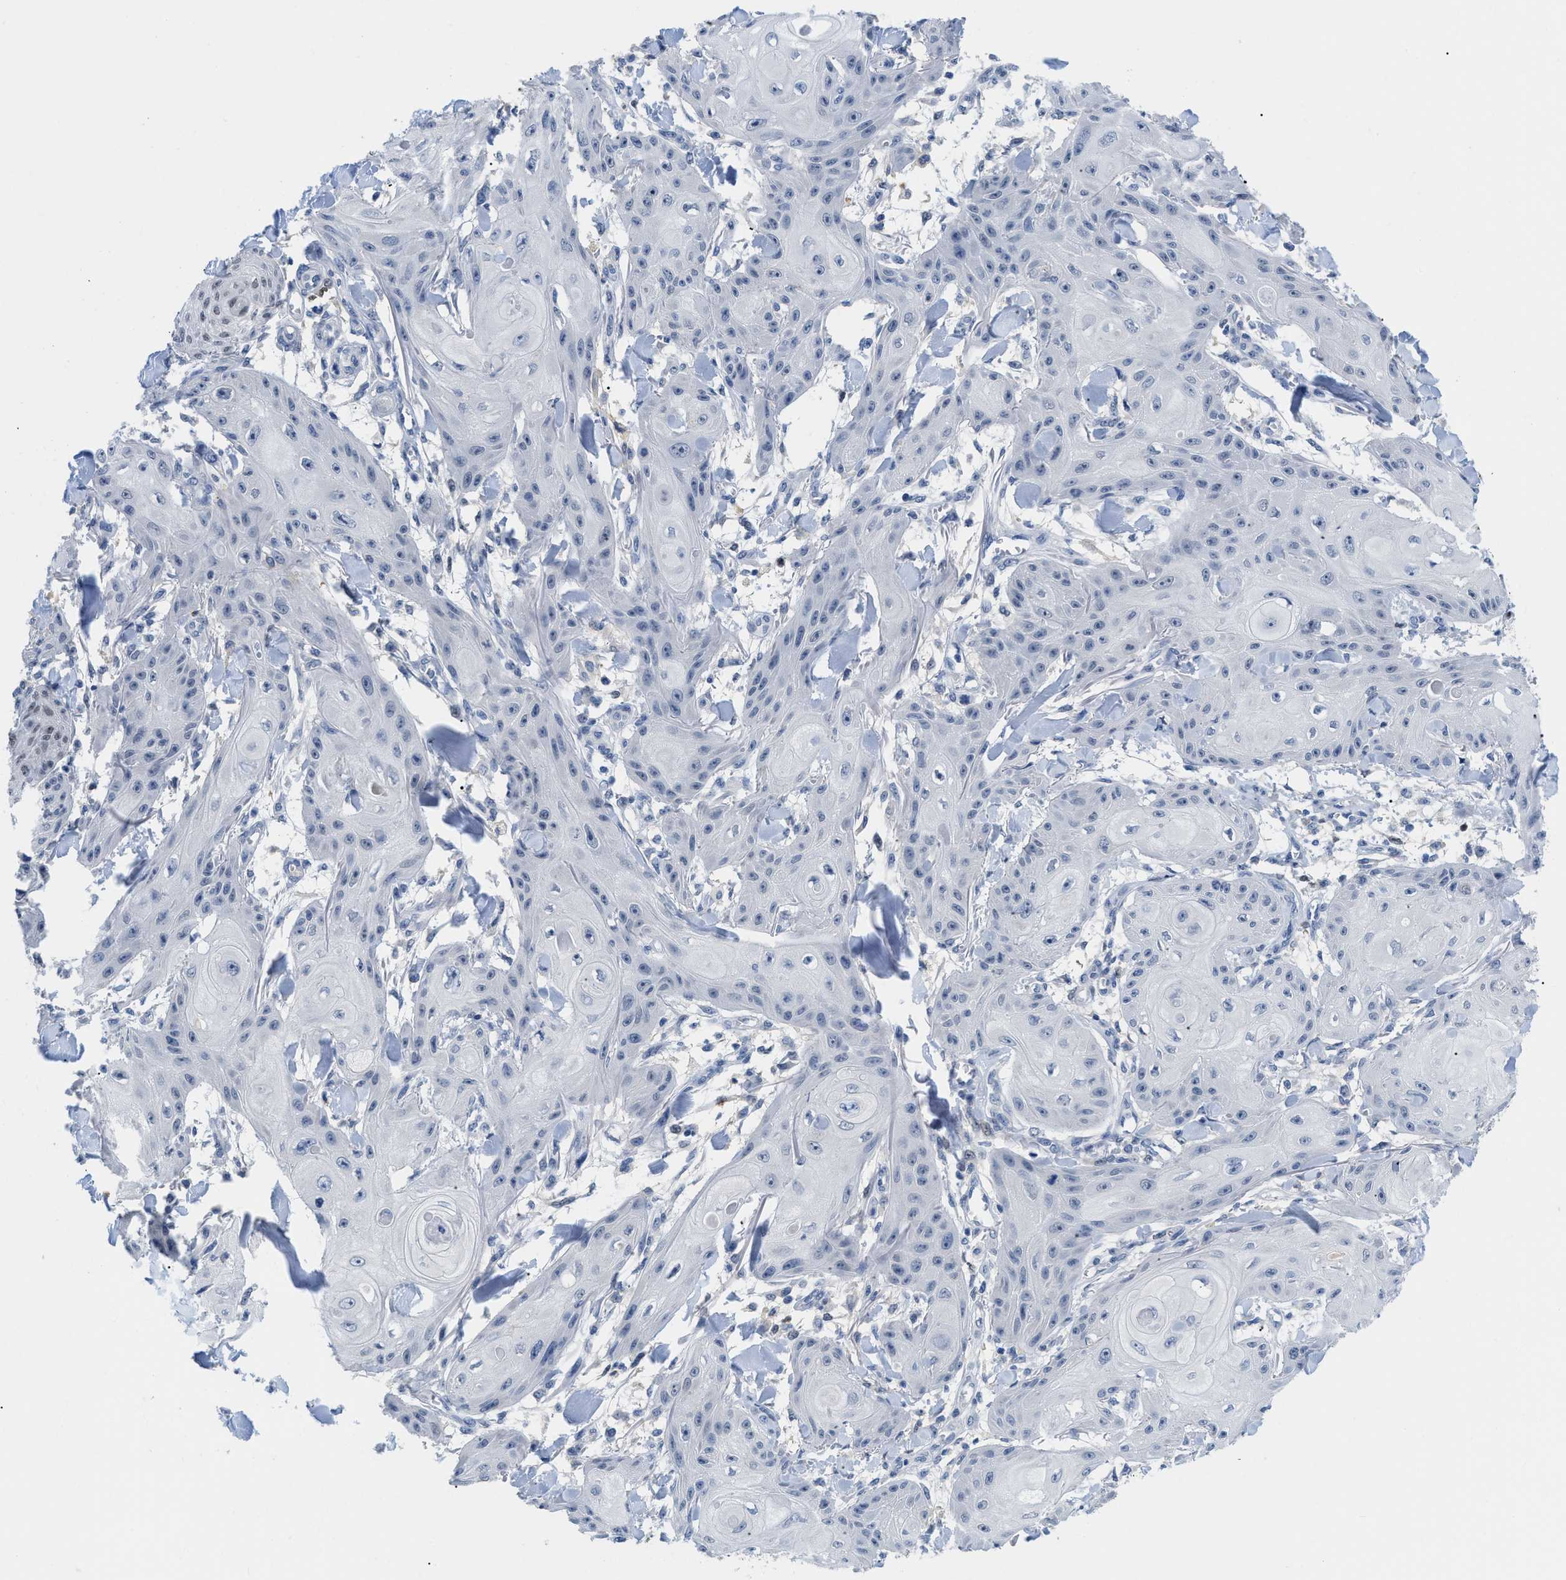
{"staining": {"intensity": "negative", "quantity": "none", "location": "none"}, "tissue": "skin cancer", "cell_type": "Tumor cells", "image_type": "cancer", "snomed": [{"axis": "morphology", "description": "Squamous cell carcinoma, NOS"}, {"axis": "topography", "description": "Skin"}], "caption": "Tumor cells show no significant protein staining in skin cancer (squamous cell carcinoma). Brightfield microscopy of immunohistochemistry stained with DAB (brown) and hematoxylin (blue), captured at high magnification.", "gene": "NFIX", "patient": {"sex": "male", "age": 74}}